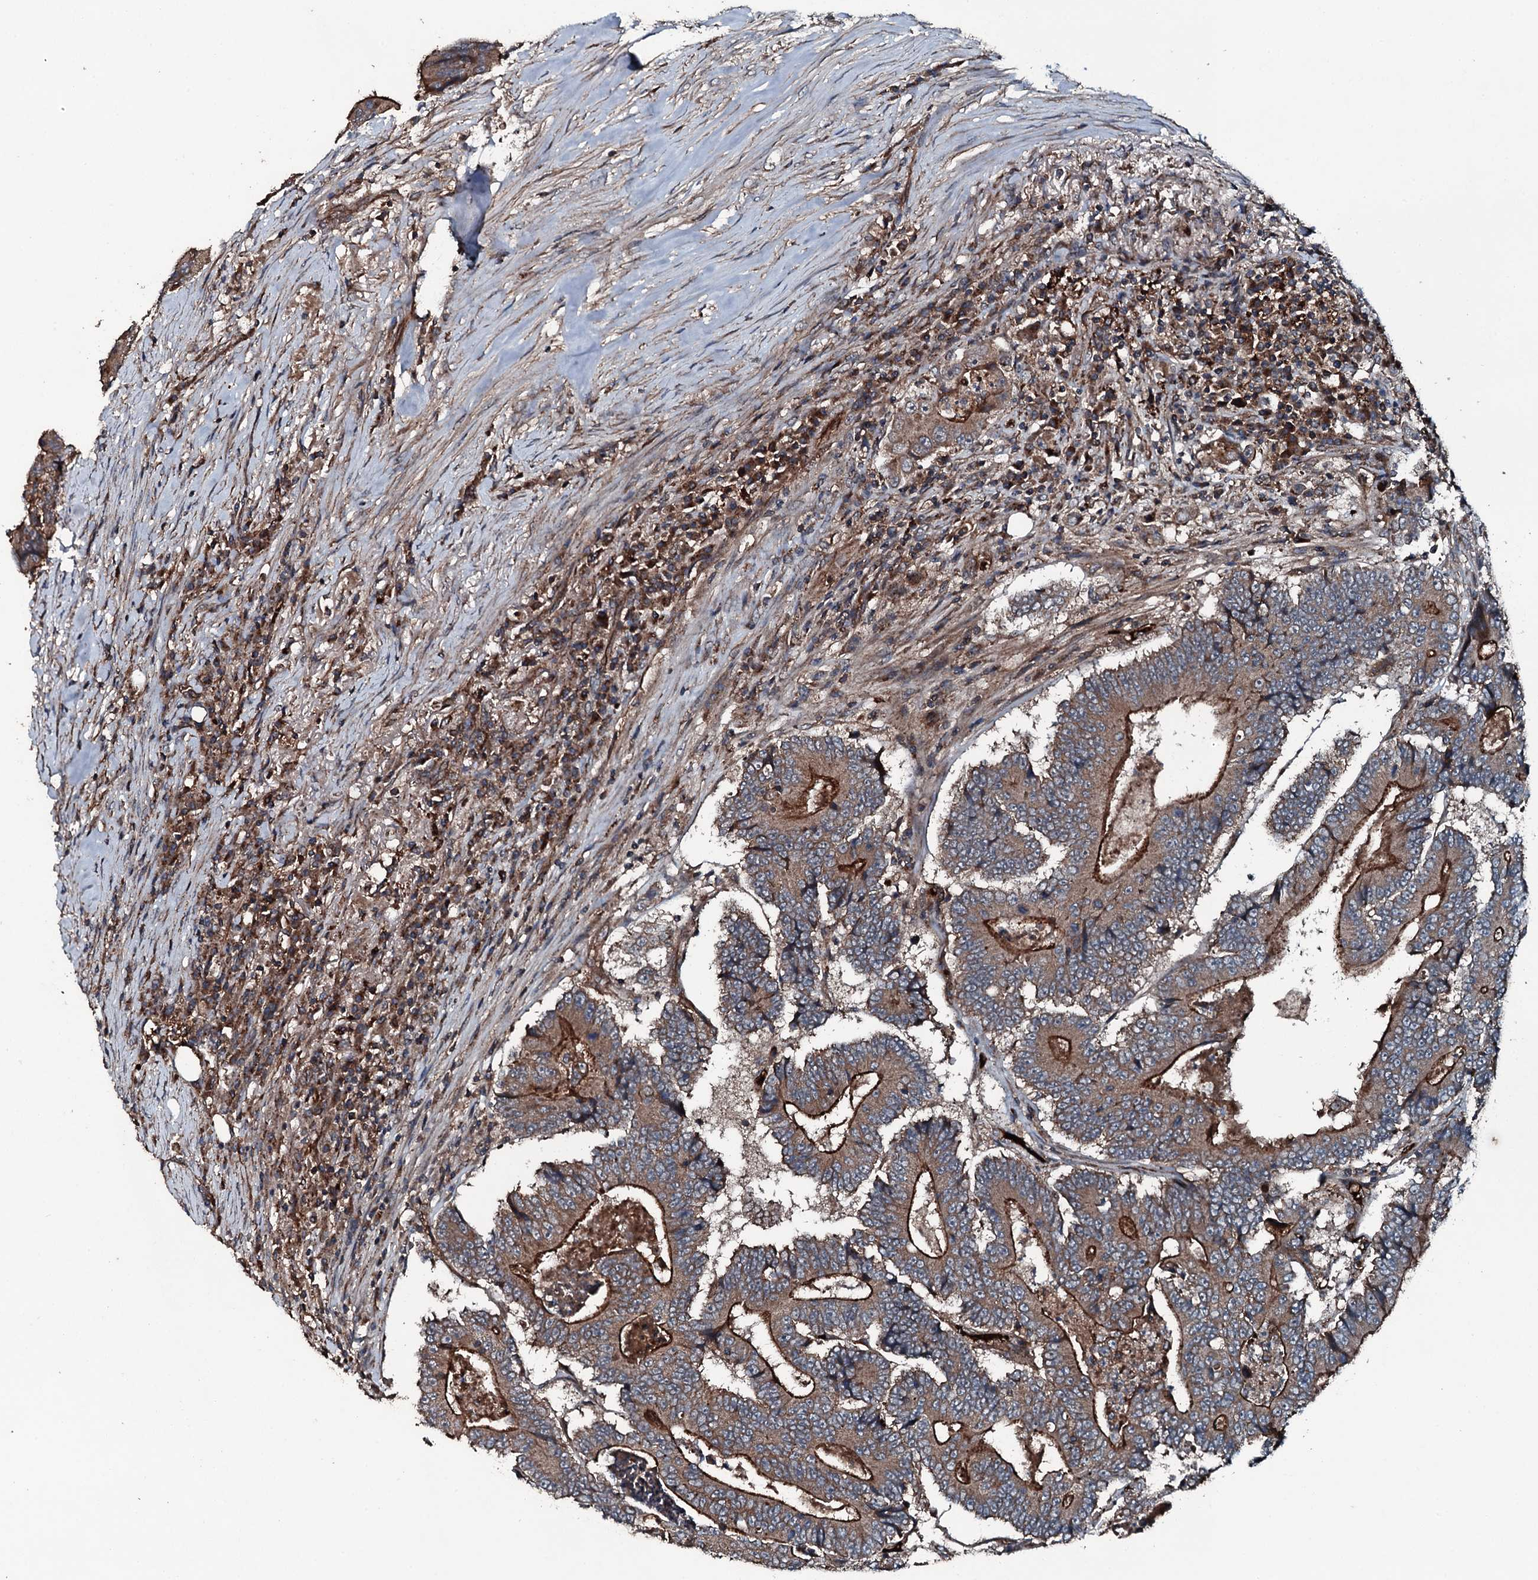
{"staining": {"intensity": "moderate", "quantity": ">75%", "location": "cytoplasmic/membranous"}, "tissue": "colorectal cancer", "cell_type": "Tumor cells", "image_type": "cancer", "snomed": [{"axis": "morphology", "description": "Adenocarcinoma, NOS"}, {"axis": "topography", "description": "Colon"}], "caption": "Colorectal cancer tissue exhibits moderate cytoplasmic/membranous positivity in approximately >75% of tumor cells, visualized by immunohistochemistry.", "gene": "TRIM7", "patient": {"sex": "male", "age": 83}}